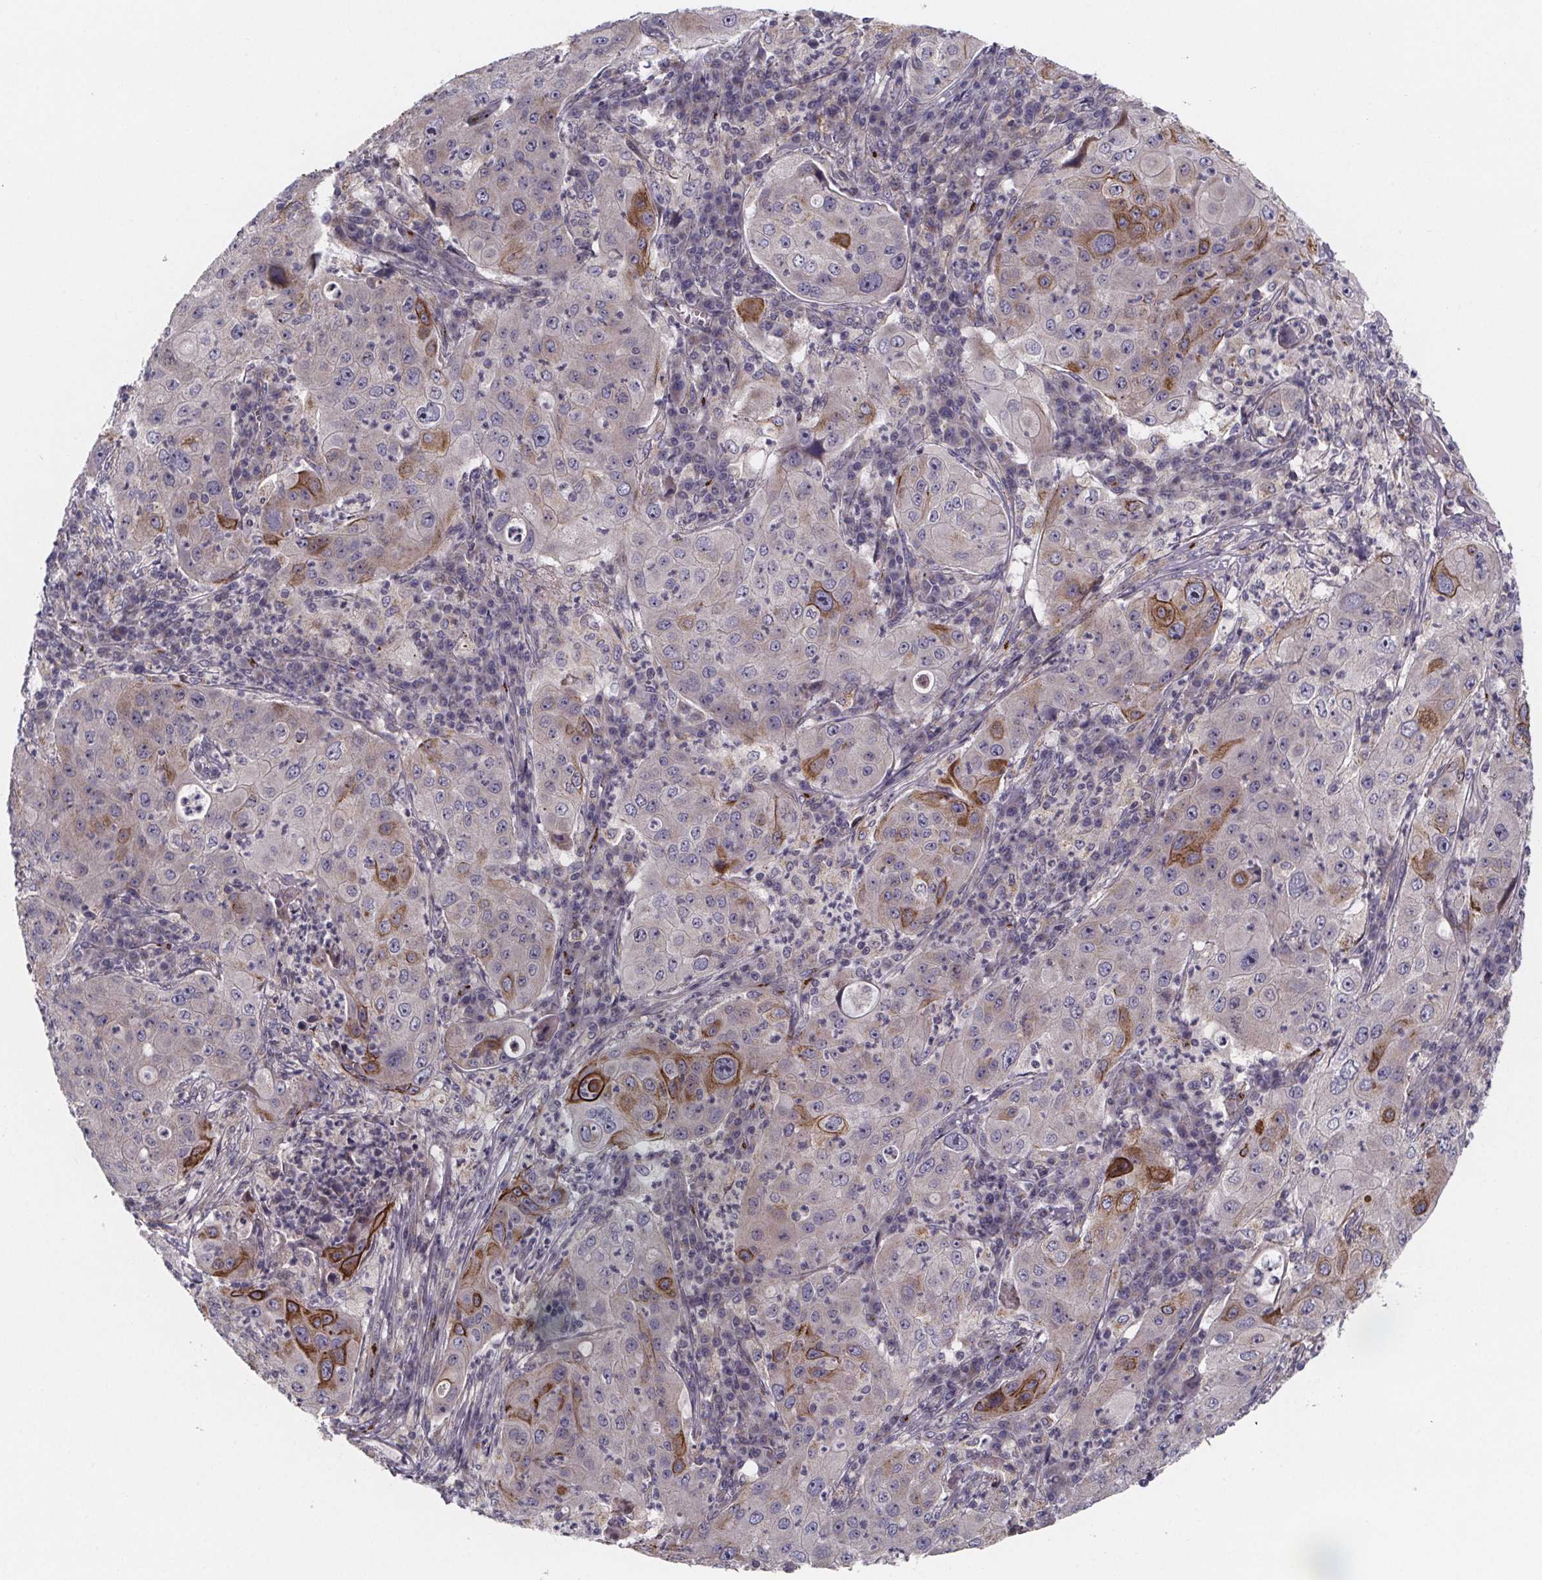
{"staining": {"intensity": "moderate", "quantity": "<25%", "location": "cytoplasmic/membranous"}, "tissue": "lung cancer", "cell_type": "Tumor cells", "image_type": "cancer", "snomed": [{"axis": "morphology", "description": "Squamous cell carcinoma, NOS"}, {"axis": "topography", "description": "Lung"}], "caption": "High-magnification brightfield microscopy of lung cancer stained with DAB (brown) and counterstained with hematoxylin (blue). tumor cells exhibit moderate cytoplasmic/membranous expression is present in about<25% of cells.", "gene": "NDST1", "patient": {"sex": "female", "age": 59}}